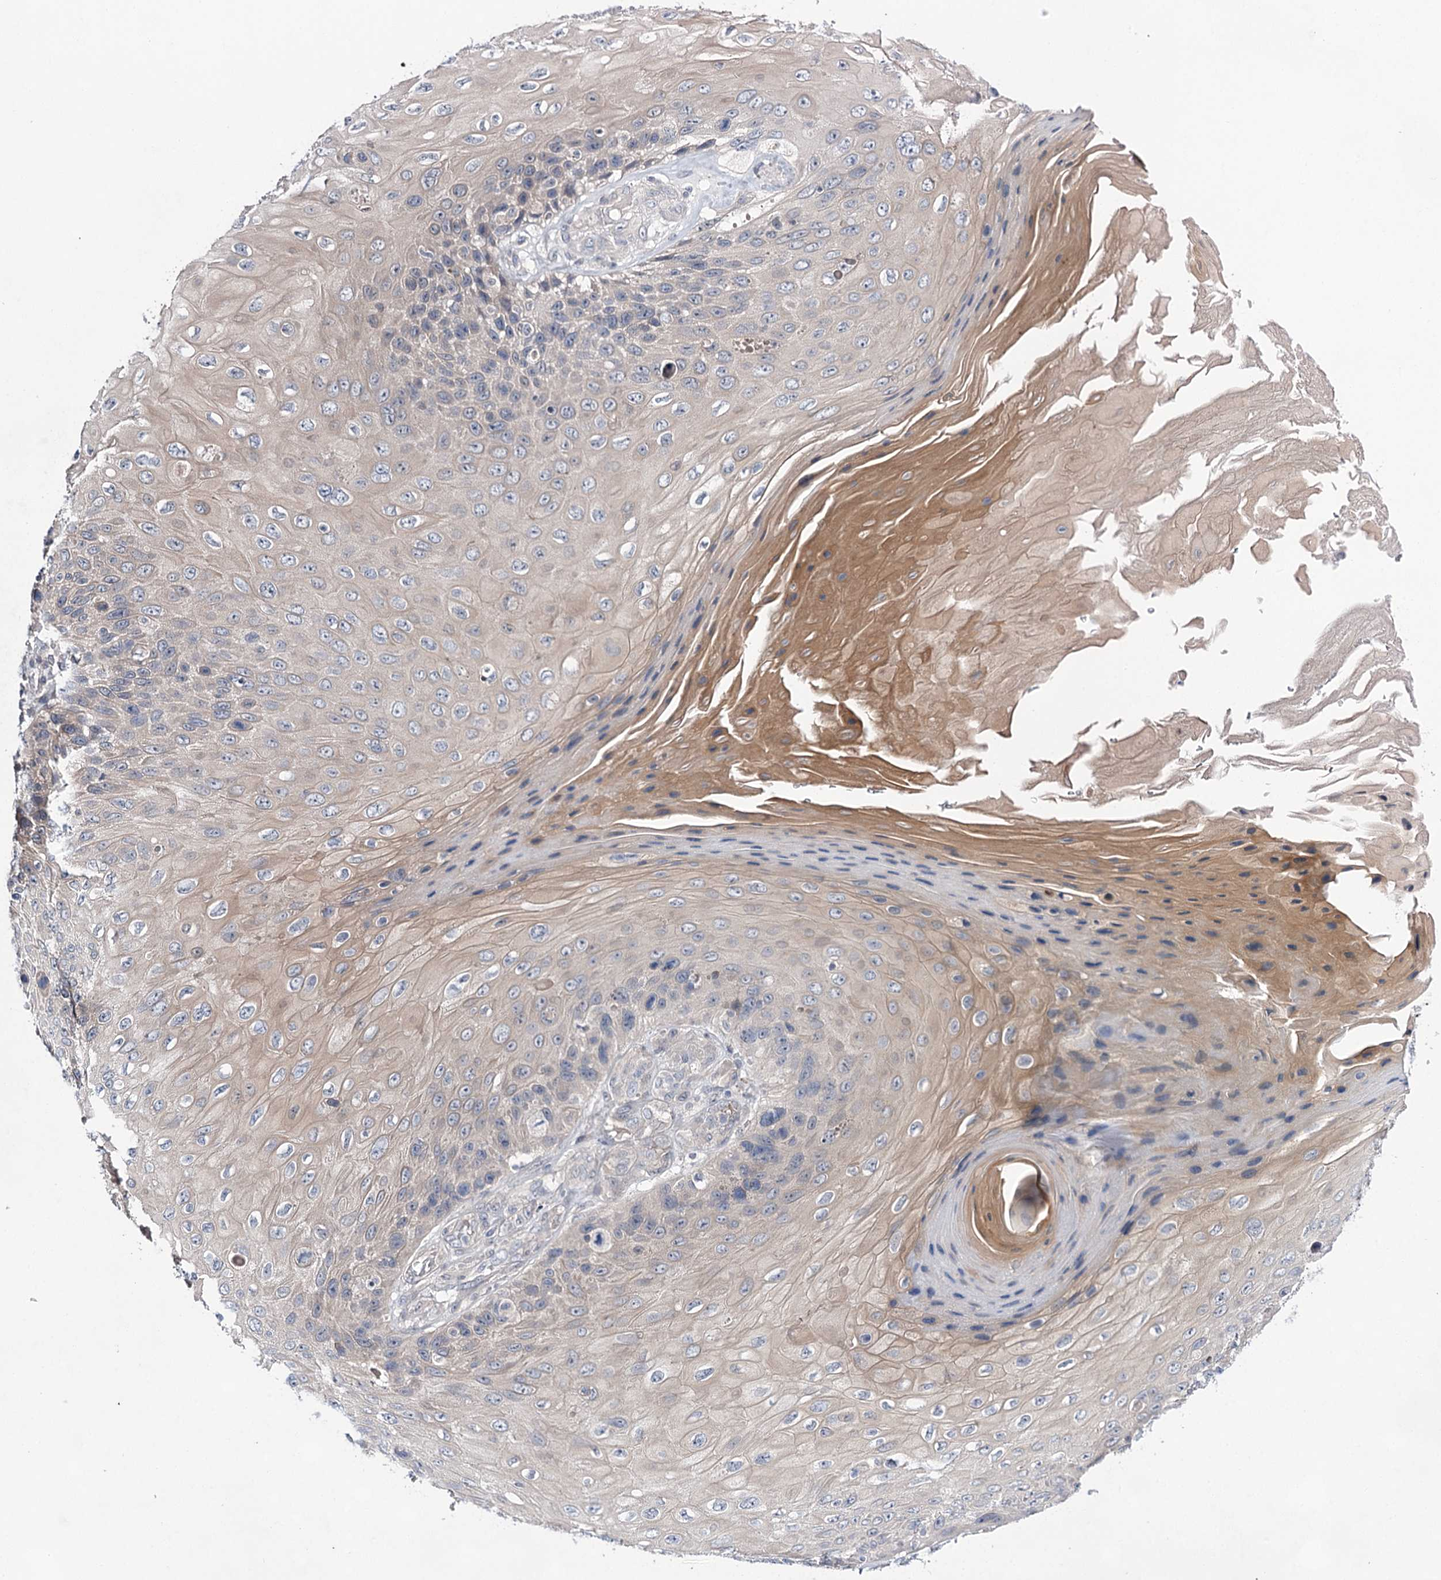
{"staining": {"intensity": "weak", "quantity": "25%-75%", "location": "cytoplasmic/membranous"}, "tissue": "skin cancer", "cell_type": "Tumor cells", "image_type": "cancer", "snomed": [{"axis": "morphology", "description": "Squamous cell carcinoma, NOS"}, {"axis": "topography", "description": "Skin"}], "caption": "This is an image of immunohistochemistry staining of squamous cell carcinoma (skin), which shows weak positivity in the cytoplasmic/membranous of tumor cells.", "gene": "LALBA", "patient": {"sex": "female", "age": 88}}